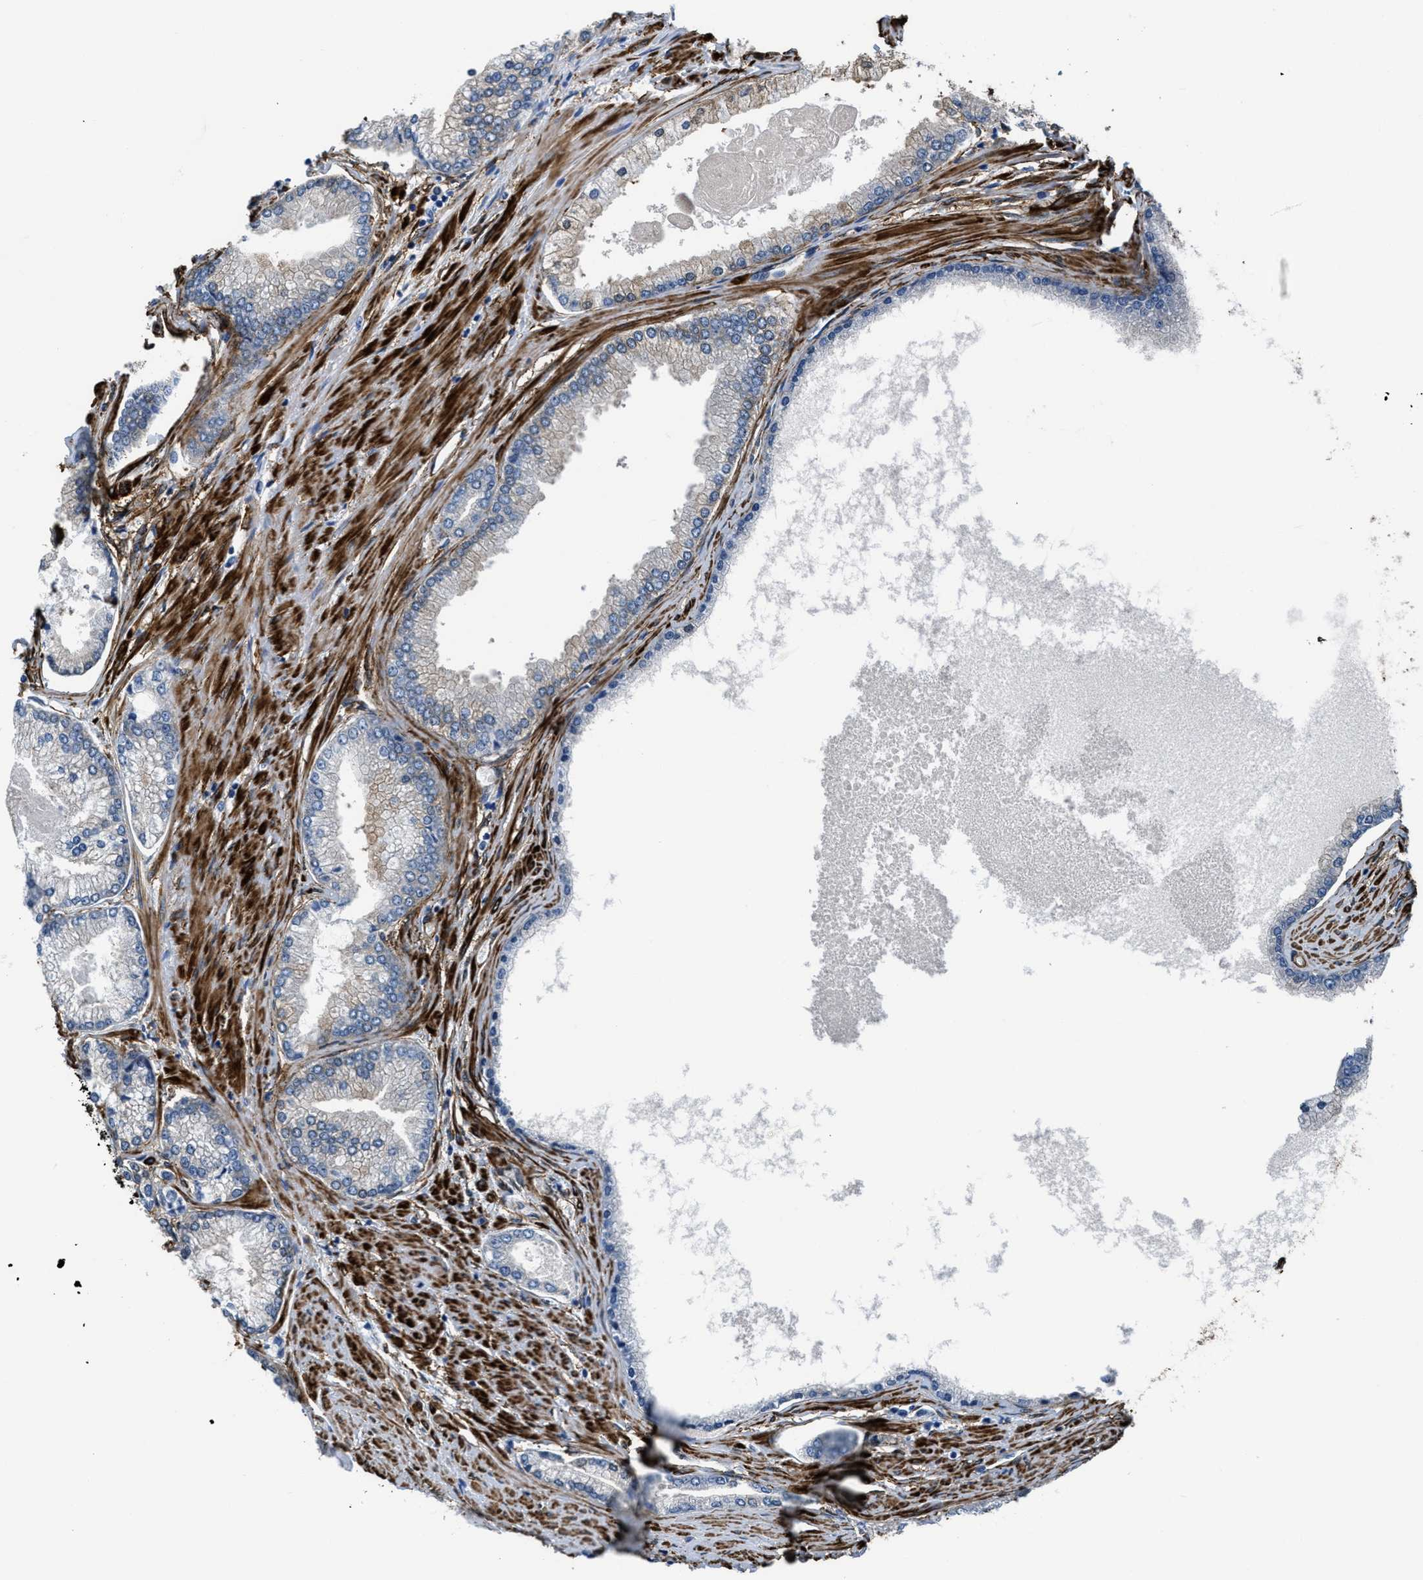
{"staining": {"intensity": "negative", "quantity": "none", "location": "none"}, "tissue": "prostate cancer", "cell_type": "Tumor cells", "image_type": "cancer", "snomed": [{"axis": "morphology", "description": "Adenocarcinoma, High grade"}, {"axis": "topography", "description": "Prostate"}], "caption": "A histopathology image of prostate cancer stained for a protein exhibits no brown staining in tumor cells. The staining was performed using DAB to visualize the protein expression in brown, while the nuclei were stained in blue with hematoxylin (Magnification: 20x).", "gene": "CALD1", "patient": {"sex": "male", "age": 61}}